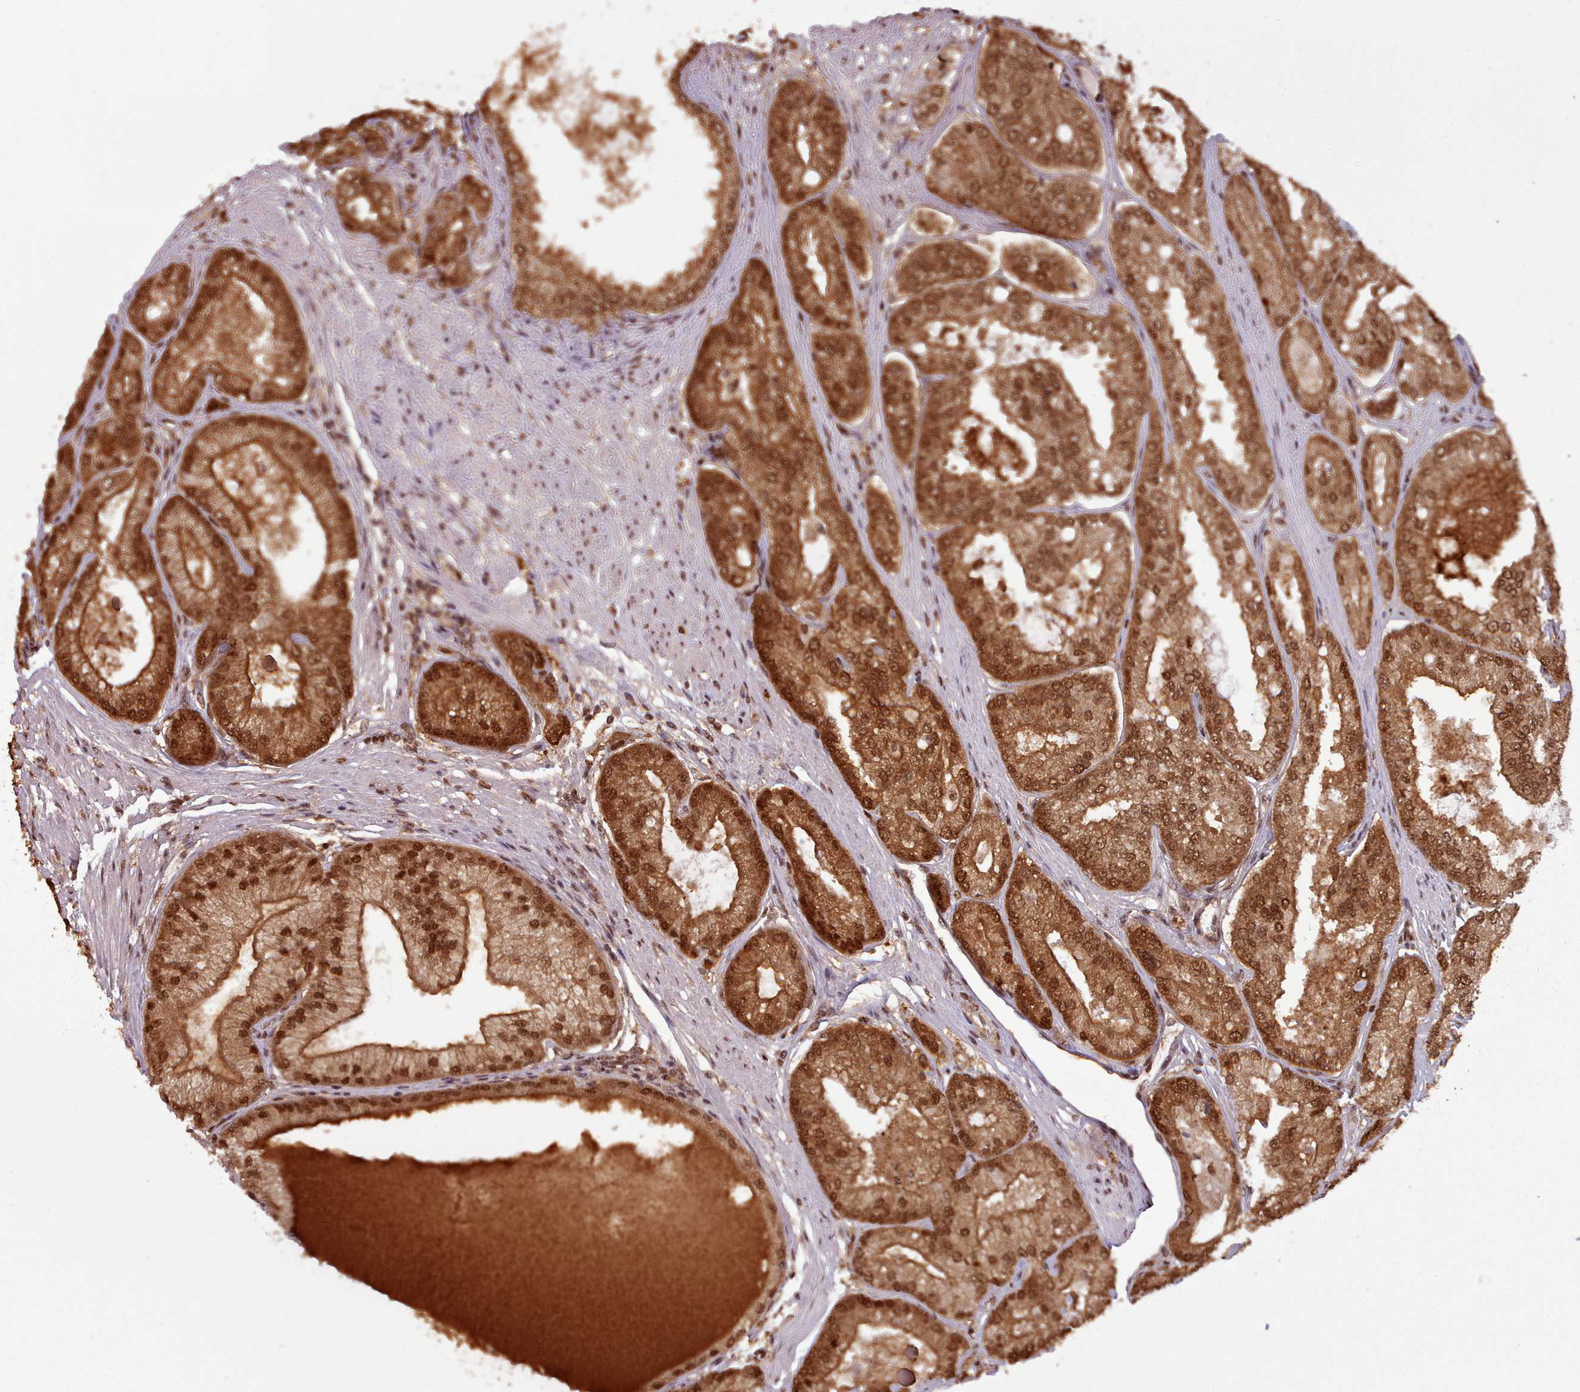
{"staining": {"intensity": "strong", "quantity": ">75%", "location": "cytoplasmic/membranous,nuclear"}, "tissue": "prostate cancer", "cell_type": "Tumor cells", "image_type": "cancer", "snomed": [{"axis": "morphology", "description": "Adenocarcinoma, High grade"}, {"axis": "topography", "description": "Prostate"}], "caption": "Prostate adenocarcinoma (high-grade) stained with immunohistochemistry (IHC) exhibits strong cytoplasmic/membranous and nuclear staining in about >75% of tumor cells.", "gene": "RPS27A", "patient": {"sex": "male", "age": 71}}